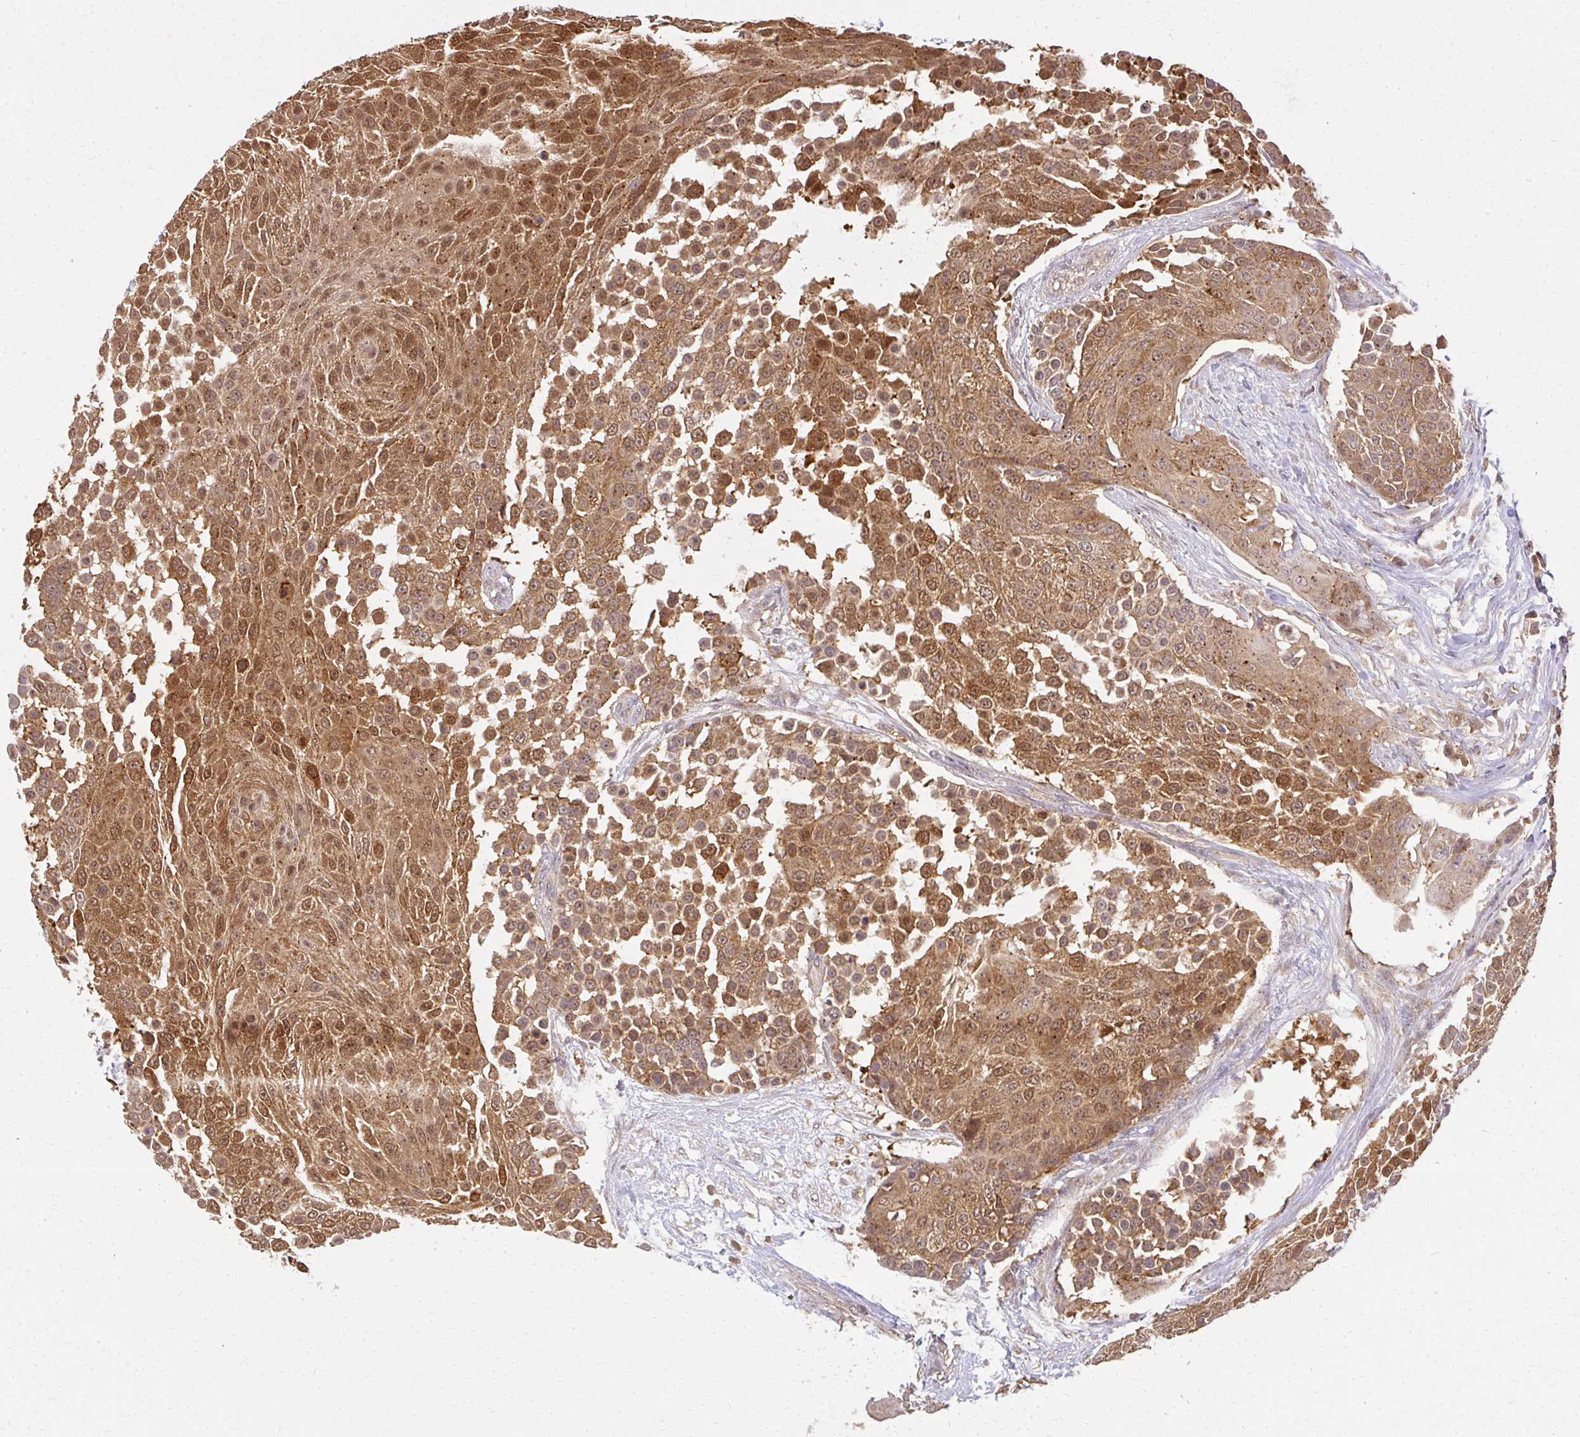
{"staining": {"intensity": "strong", "quantity": ">75%", "location": "cytoplasmic/membranous,nuclear"}, "tissue": "urothelial cancer", "cell_type": "Tumor cells", "image_type": "cancer", "snomed": [{"axis": "morphology", "description": "Urothelial carcinoma, High grade"}, {"axis": "topography", "description": "Urinary bladder"}], "caption": "IHC (DAB (3,3'-diaminobenzidine)) staining of human high-grade urothelial carcinoma shows strong cytoplasmic/membranous and nuclear protein expression in about >75% of tumor cells. The staining was performed using DAB to visualize the protein expression in brown, while the nuclei were stained in blue with hematoxylin (Magnification: 20x).", "gene": "LARS2", "patient": {"sex": "female", "age": 63}}